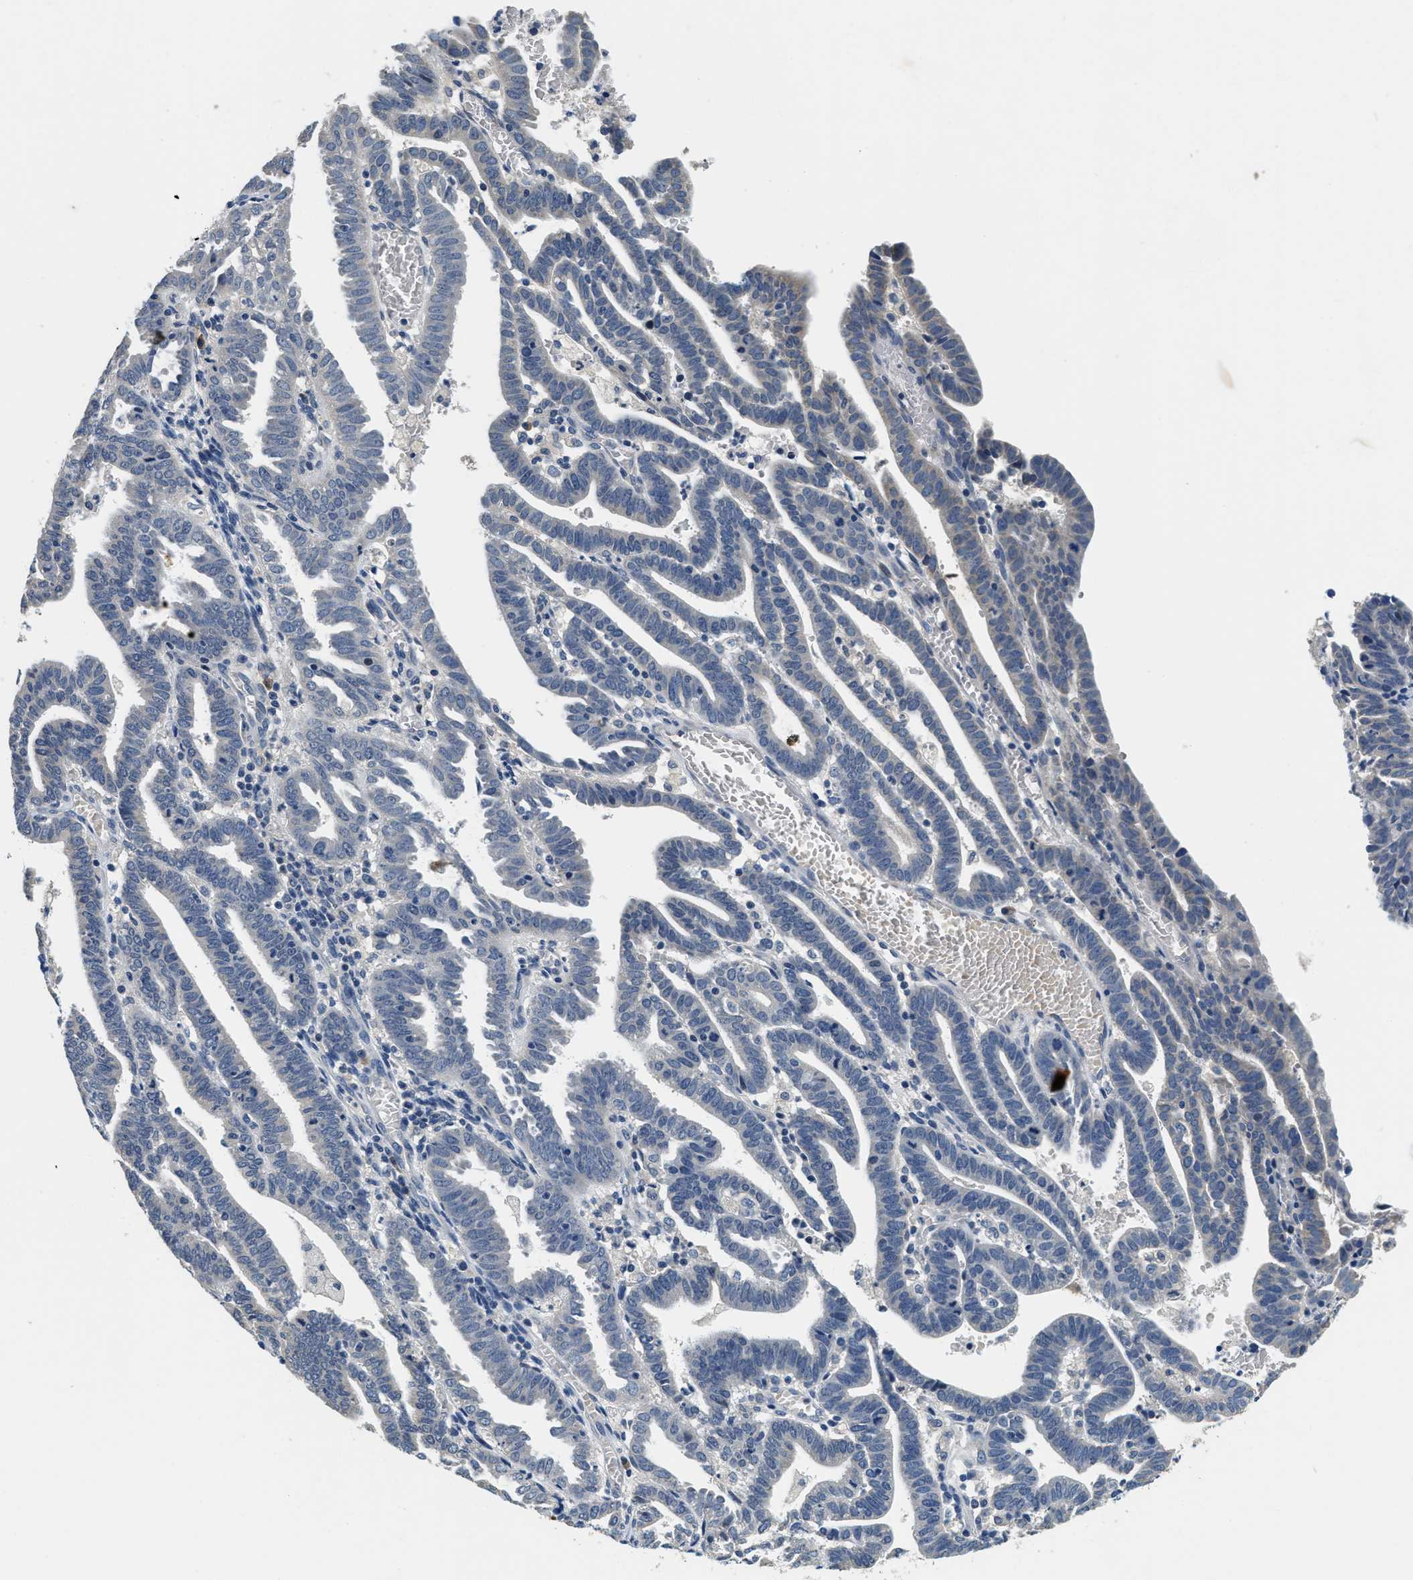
{"staining": {"intensity": "negative", "quantity": "none", "location": "none"}, "tissue": "endometrial cancer", "cell_type": "Tumor cells", "image_type": "cancer", "snomed": [{"axis": "morphology", "description": "Adenocarcinoma, NOS"}, {"axis": "topography", "description": "Uterus"}], "caption": "A high-resolution photomicrograph shows IHC staining of adenocarcinoma (endometrial), which shows no significant positivity in tumor cells. (DAB (3,3'-diaminobenzidine) IHC visualized using brightfield microscopy, high magnification).", "gene": "ALDH3A2", "patient": {"sex": "female", "age": 83}}